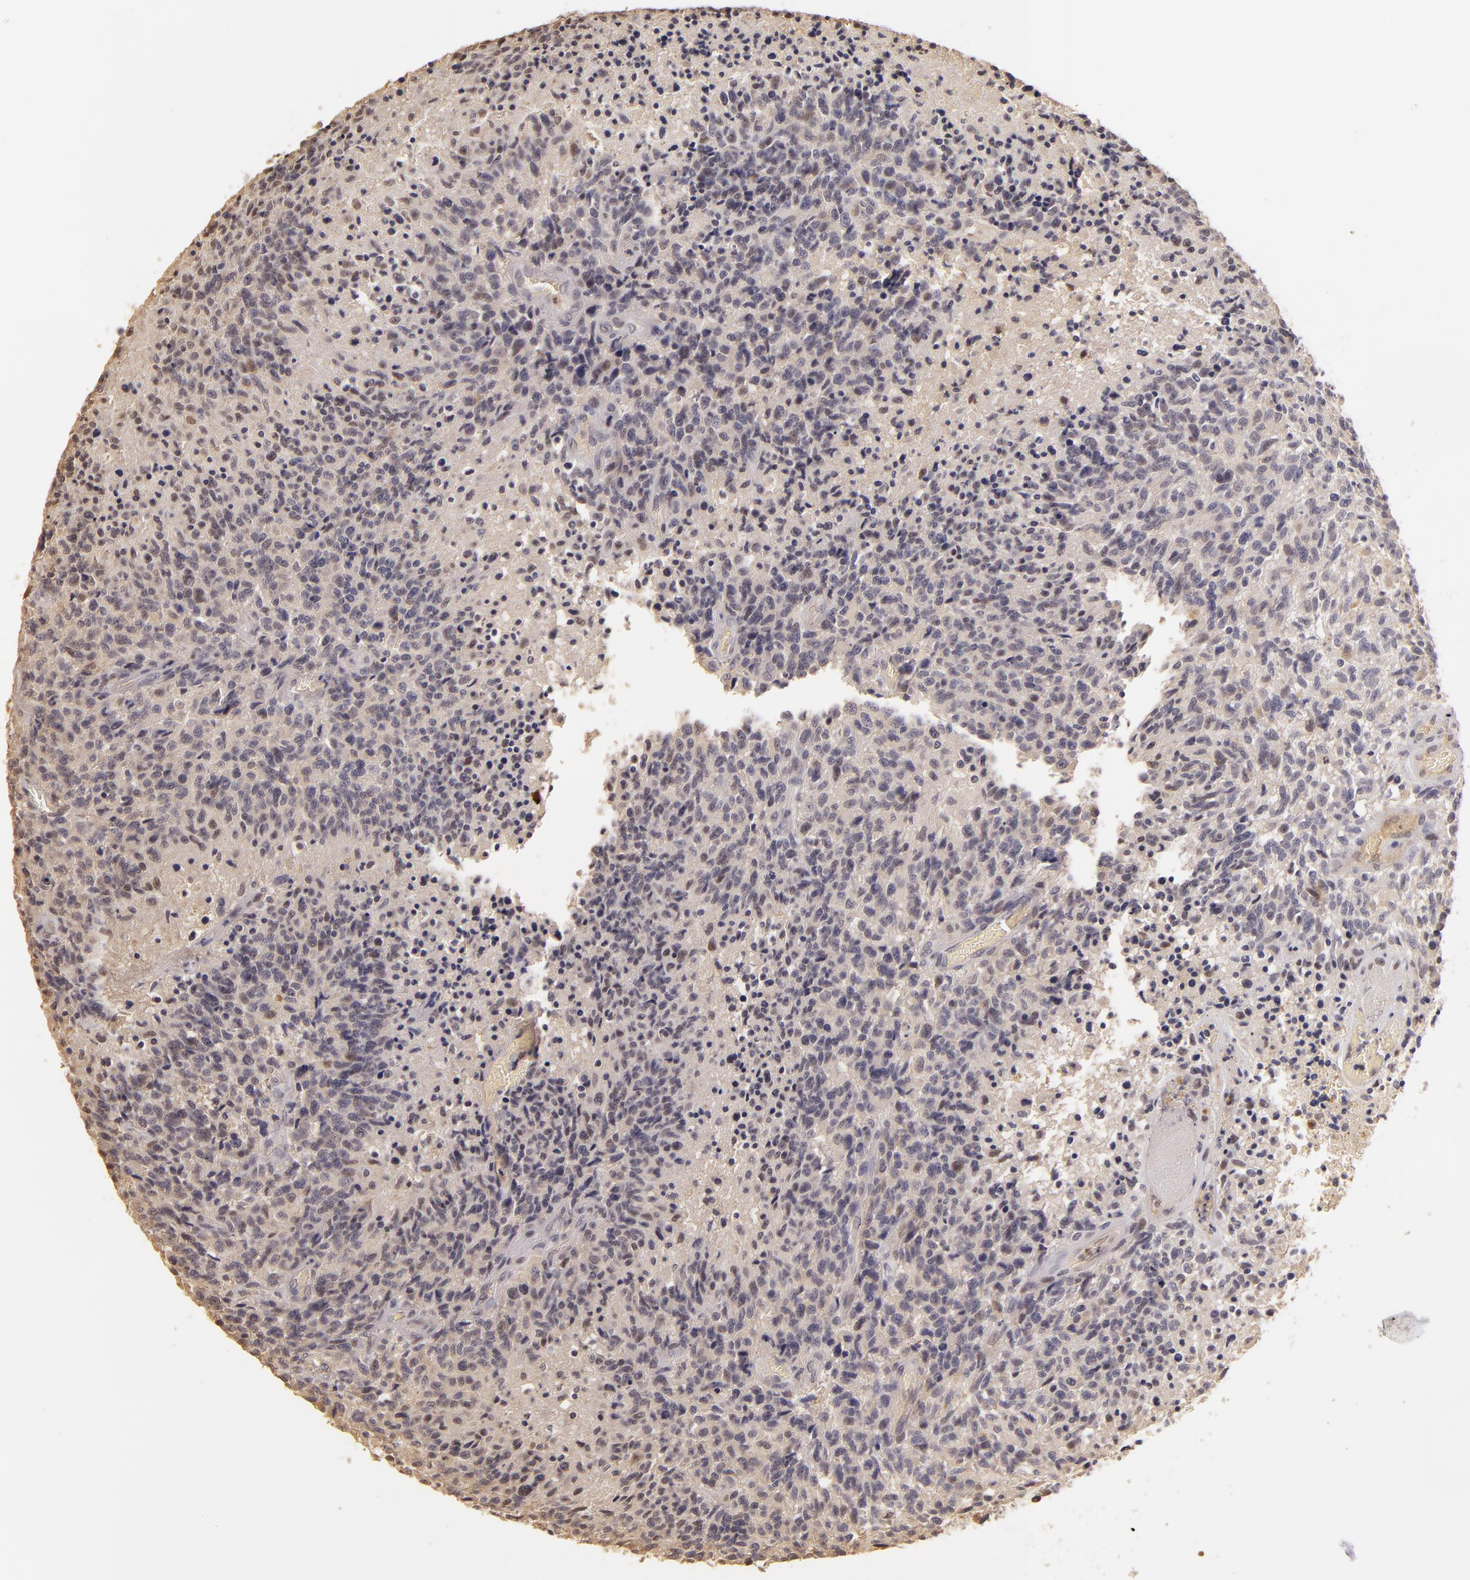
{"staining": {"intensity": "negative", "quantity": "none", "location": "none"}, "tissue": "glioma", "cell_type": "Tumor cells", "image_type": "cancer", "snomed": [{"axis": "morphology", "description": "Glioma, malignant, High grade"}, {"axis": "topography", "description": "Brain"}], "caption": "DAB (3,3'-diaminobenzidine) immunohistochemical staining of human malignant high-grade glioma demonstrates no significant staining in tumor cells. The staining is performed using DAB brown chromogen with nuclei counter-stained in using hematoxylin.", "gene": "LRG1", "patient": {"sex": "male", "age": 36}}